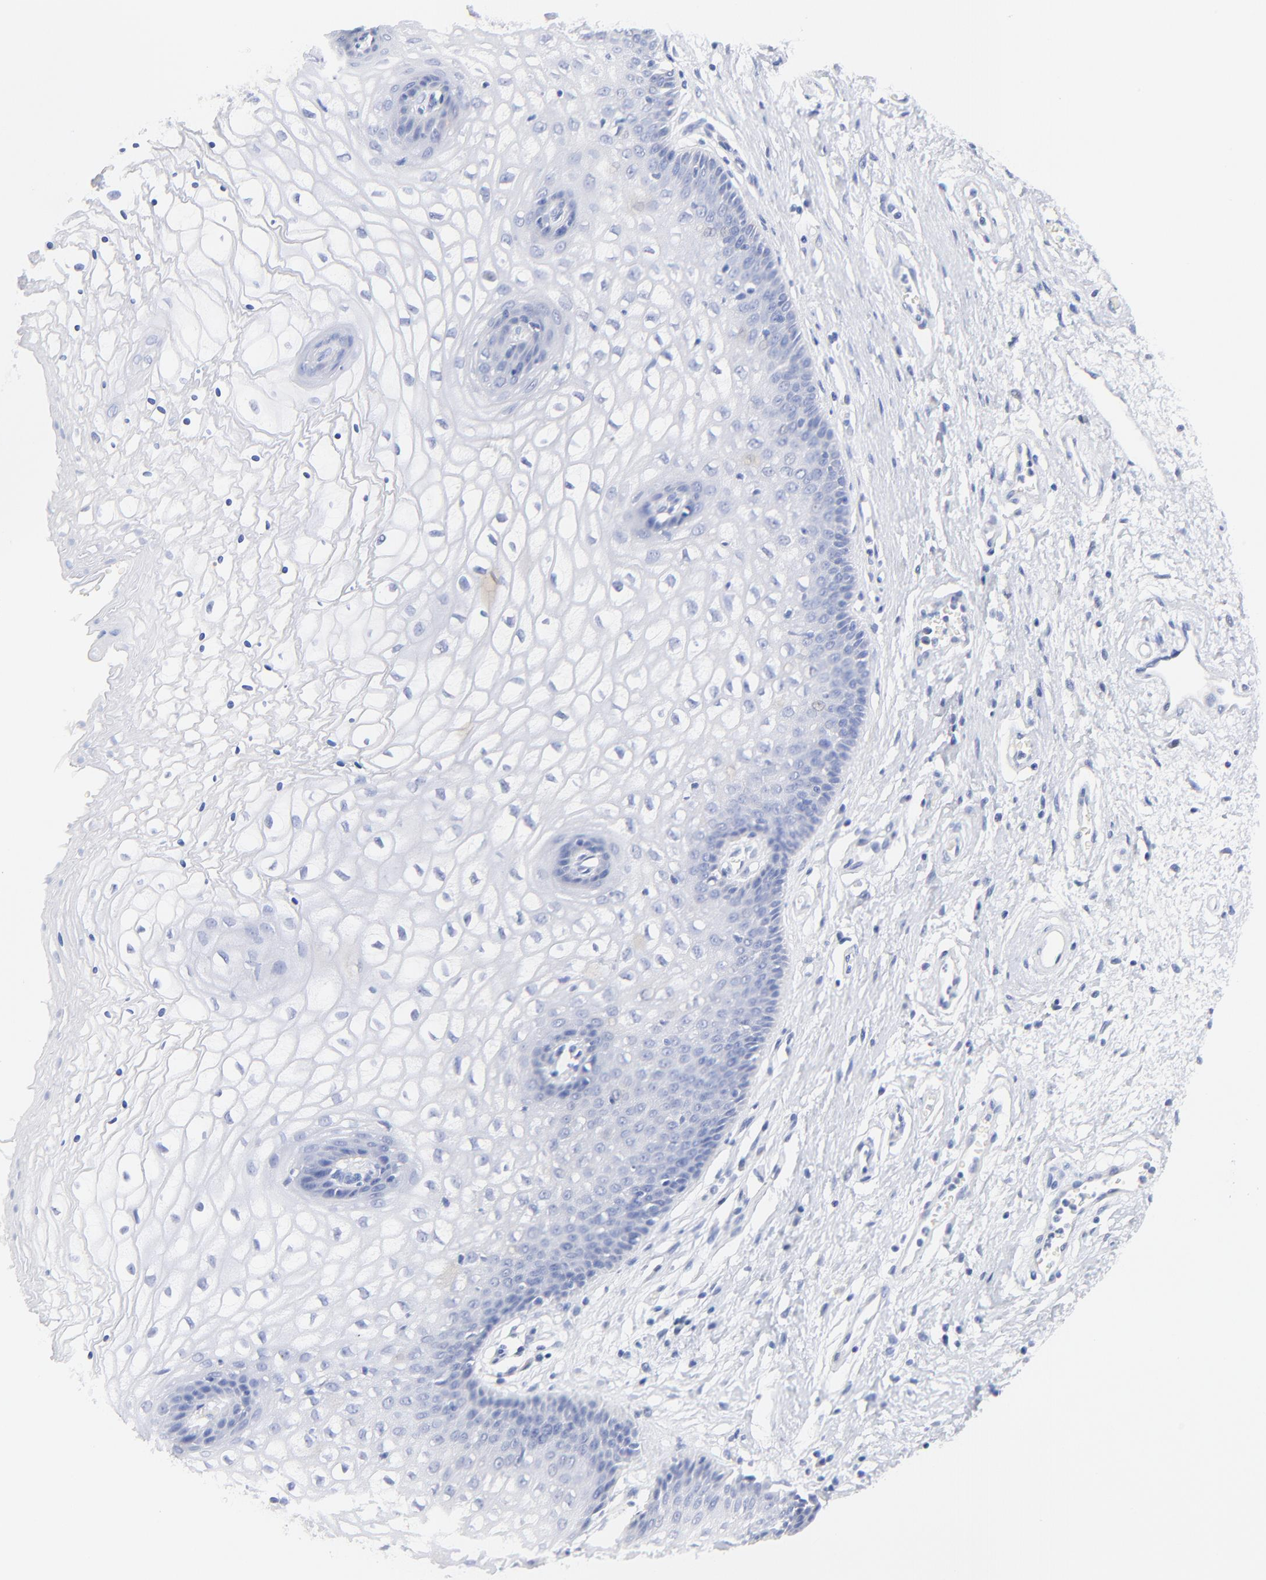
{"staining": {"intensity": "negative", "quantity": "none", "location": "none"}, "tissue": "vagina", "cell_type": "Squamous epithelial cells", "image_type": "normal", "snomed": [{"axis": "morphology", "description": "Normal tissue, NOS"}, {"axis": "topography", "description": "Vagina"}], "caption": "An immunohistochemistry photomicrograph of normal vagina is shown. There is no staining in squamous epithelial cells of vagina.", "gene": "SULT4A1", "patient": {"sex": "female", "age": 34}}